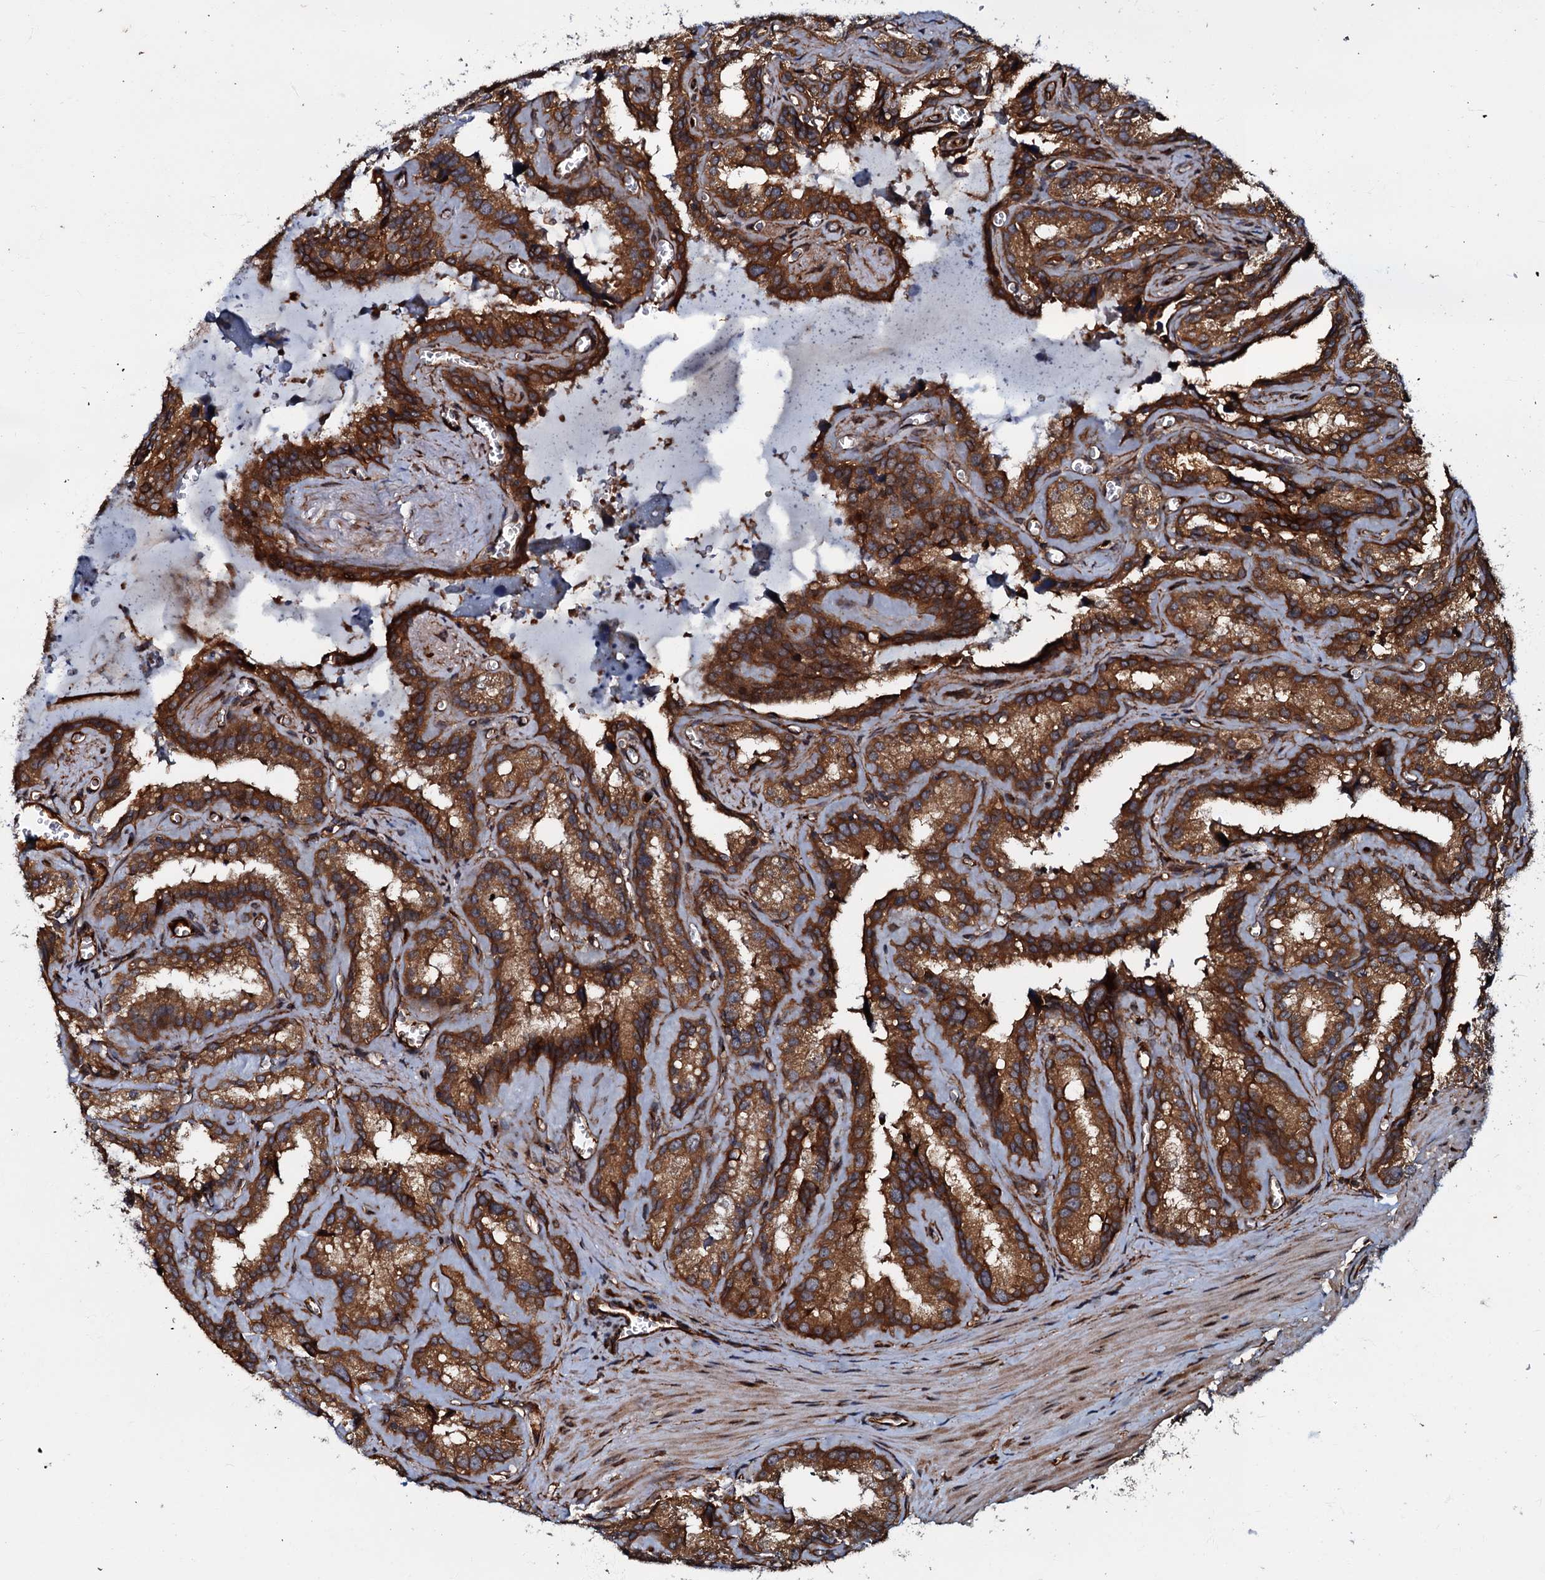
{"staining": {"intensity": "strong", "quantity": ">75%", "location": "cytoplasmic/membranous"}, "tissue": "seminal vesicle", "cell_type": "Glandular cells", "image_type": "normal", "snomed": [{"axis": "morphology", "description": "Normal tissue, NOS"}, {"axis": "topography", "description": "Prostate"}, {"axis": "topography", "description": "Seminal veicle"}], "caption": "An image showing strong cytoplasmic/membranous expression in about >75% of glandular cells in benign seminal vesicle, as visualized by brown immunohistochemical staining.", "gene": "BLOC1S6", "patient": {"sex": "male", "age": 59}}